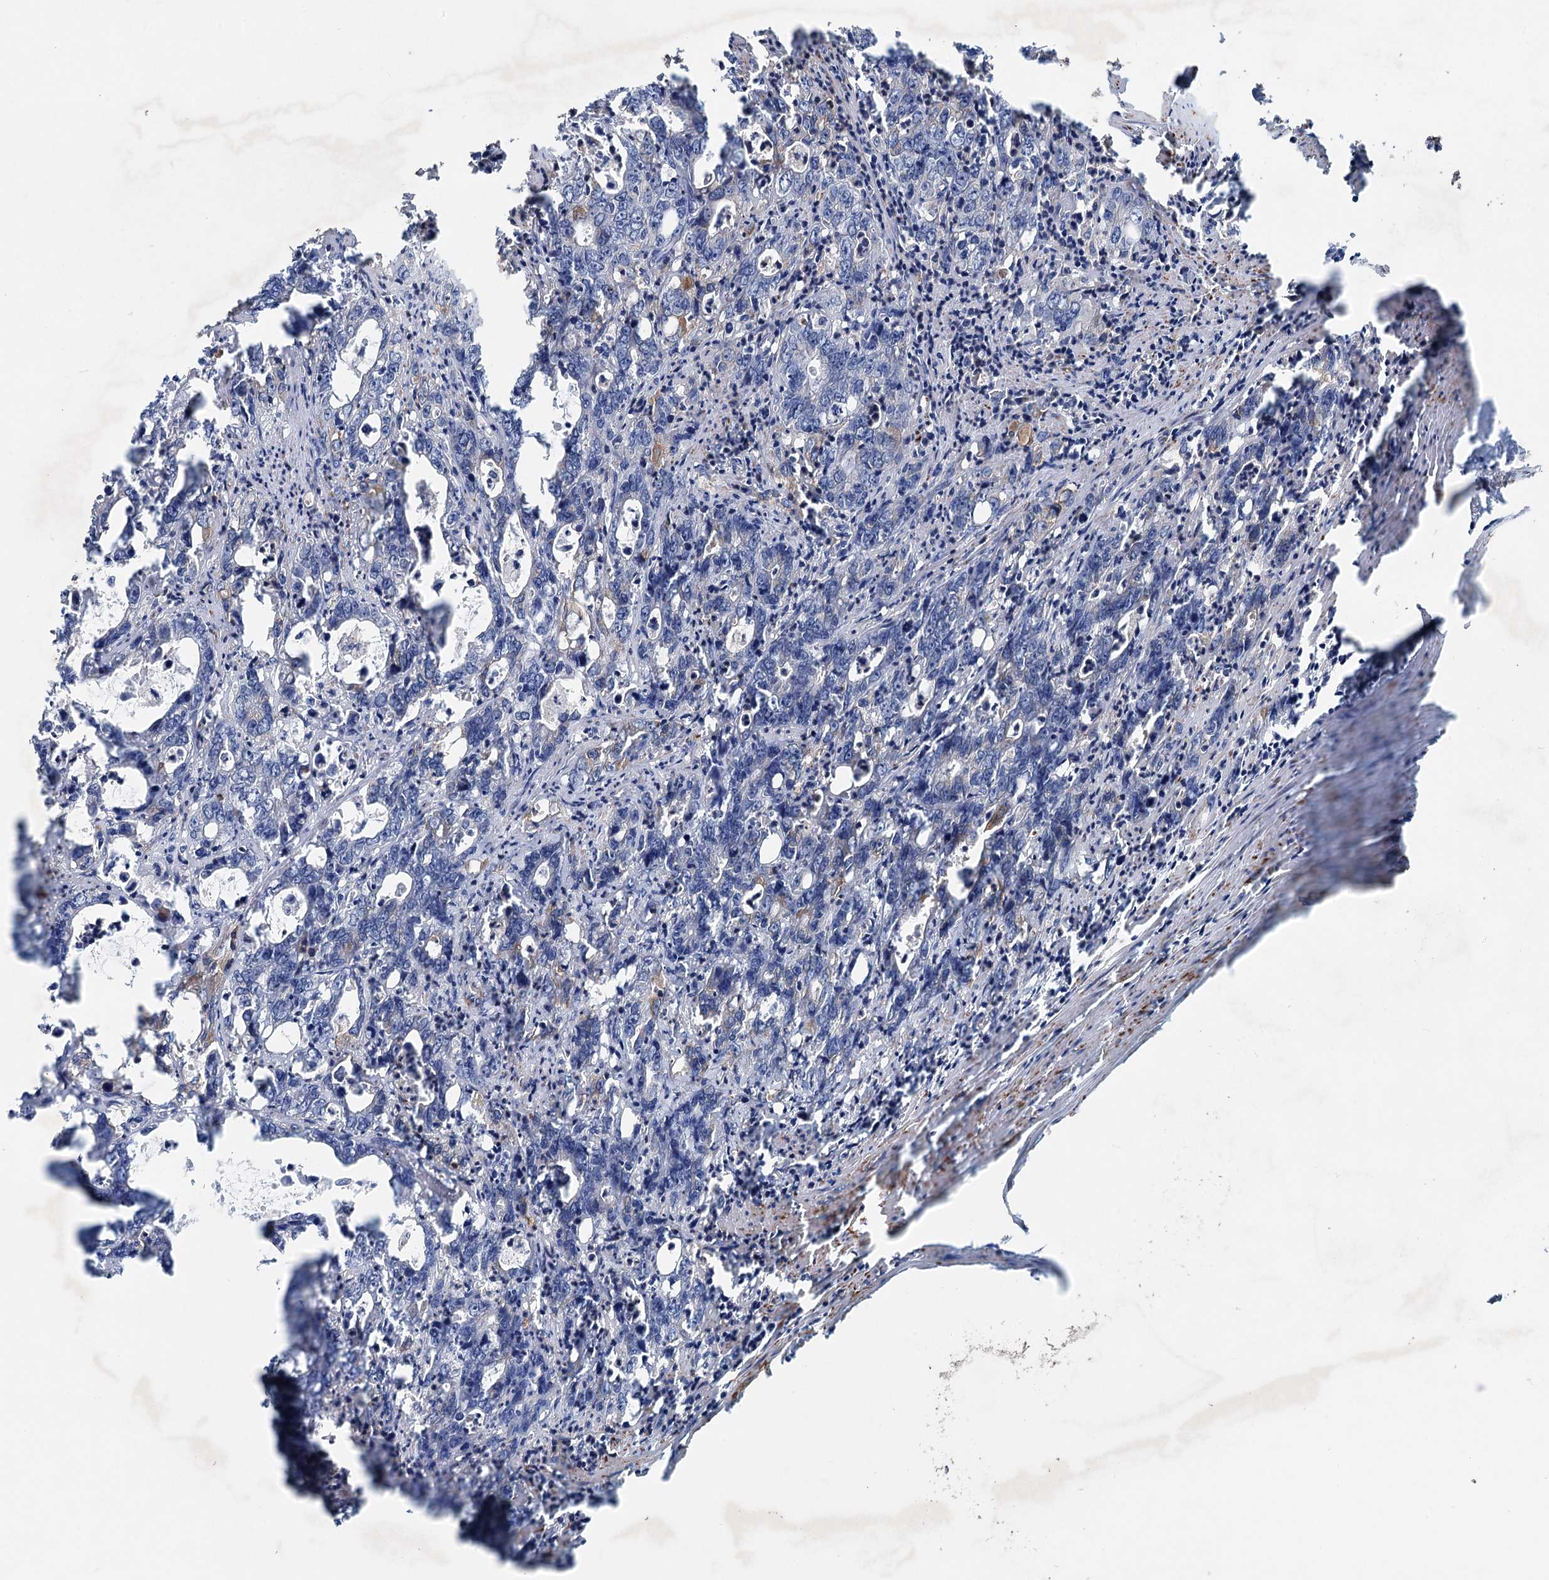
{"staining": {"intensity": "weak", "quantity": "<25%", "location": "cytoplasmic/membranous"}, "tissue": "colorectal cancer", "cell_type": "Tumor cells", "image_type": "cancer", "snomed": [{"axis": "morphology", "description": "Adenocarcinoma, NOS"}, {"axis": "topography", "description": "Colon"}], "caption": "Human colorectal adenocarcinoma stained for a protein using immunohistochemistry (IHC) demonstrates no staining in tumor cells.", "gene": "CALCOCO1", "patient": {"sex": "female", "age": 75}}